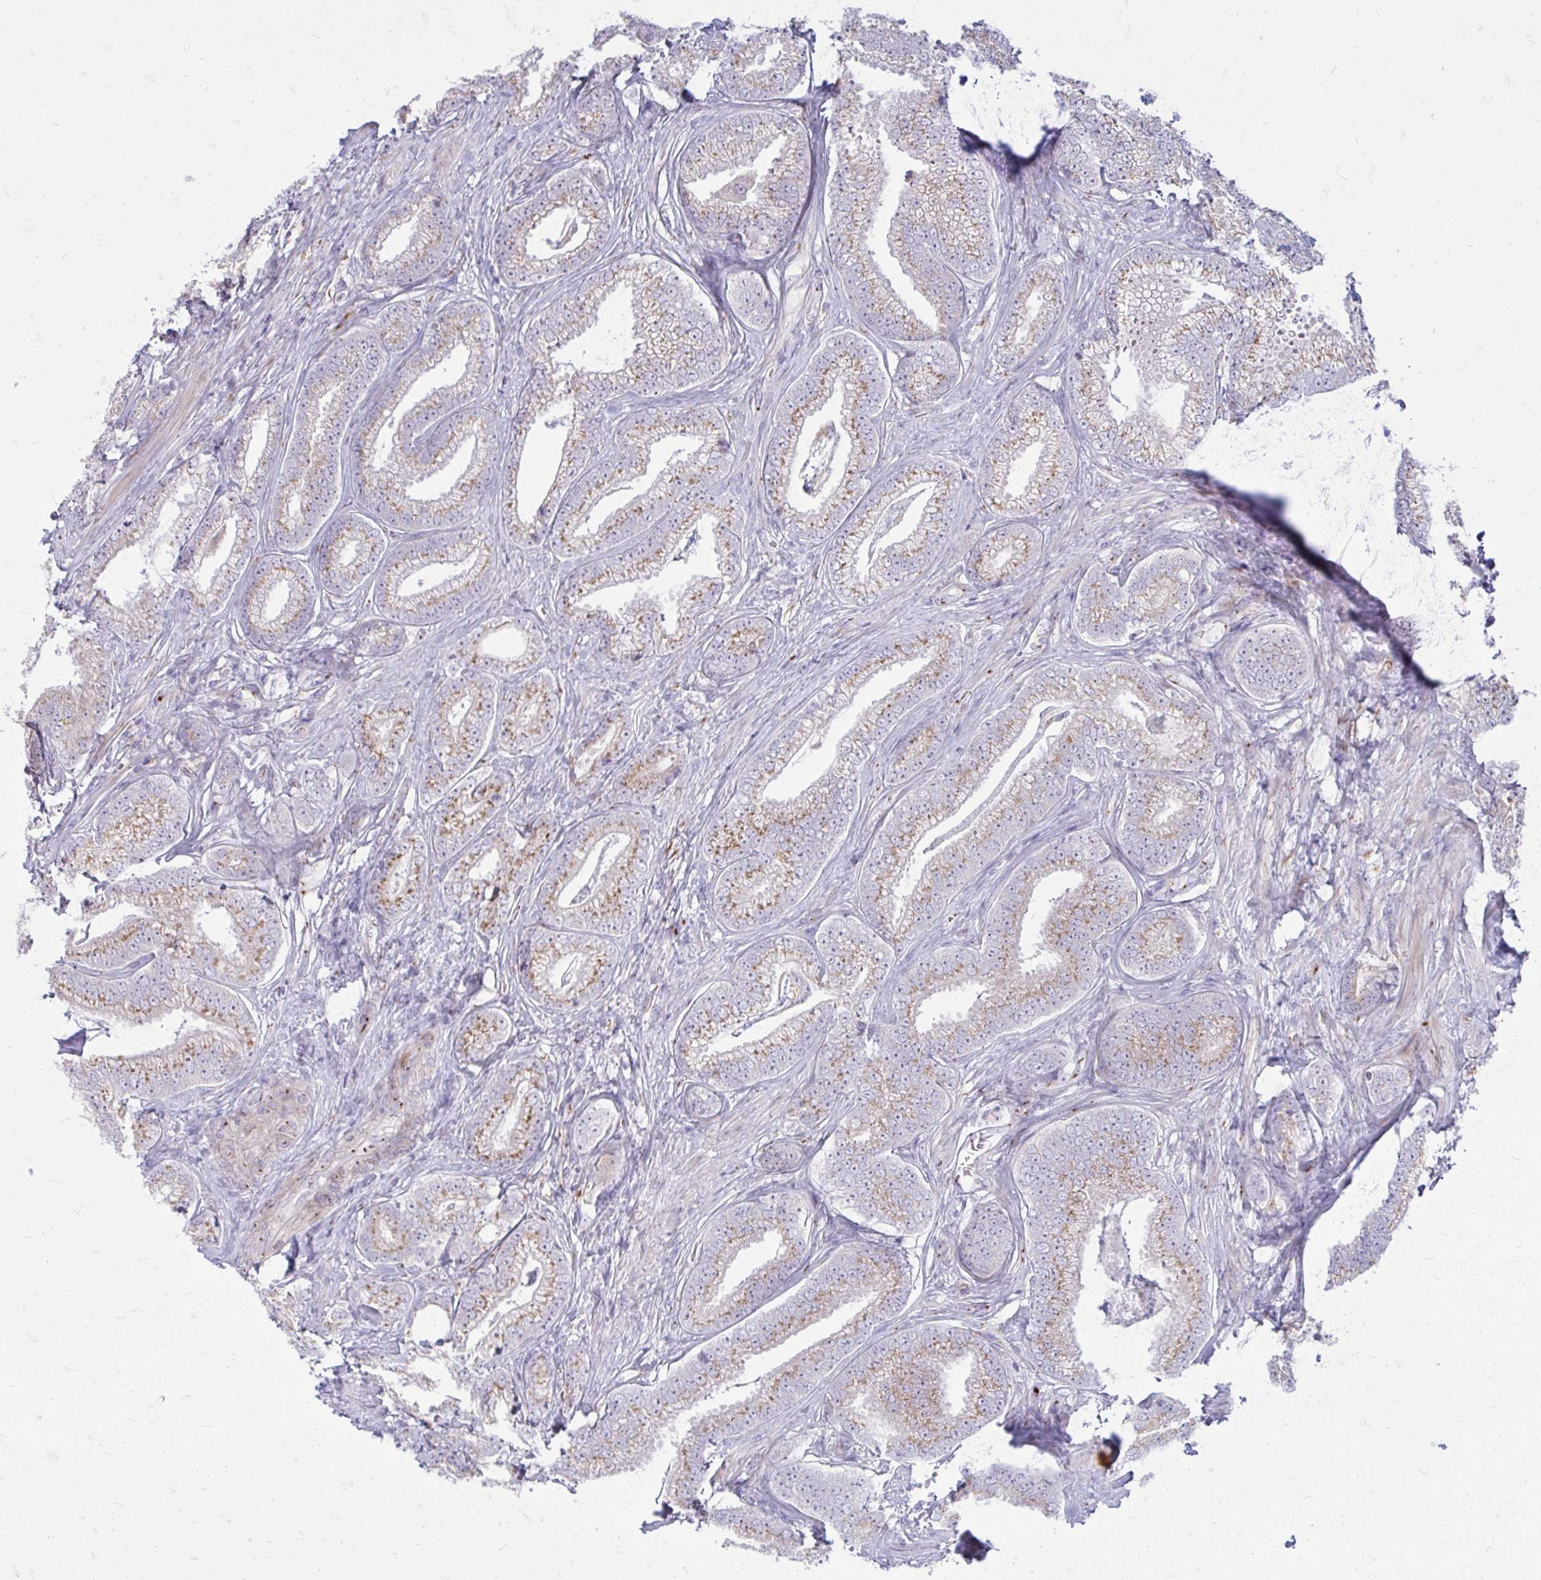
{"staining": {"intensity": "moderate", "quantity": ">75%", "location": "cytoplasmic/membranous"}, "tissue": "prostate cancer", "cell_type": "Tumor cells", "image_type": "cancer", "snomed": [{"axis": "morphology", "description": "Adenocarcinoma, Low grade"}, {"axis": "topography", "description": "Prostate"}], "caption": "IHC photomicrograph of human prostate cancer (adenocarcinoma (low-grade)) stained for a protein (brown), which shows medium levels of moderate cytoplasmic/membranous positivity in approximately >75% of tumor cells.", "gene": "RAB6B", "patient": {"sex": "male", "age": 63}}